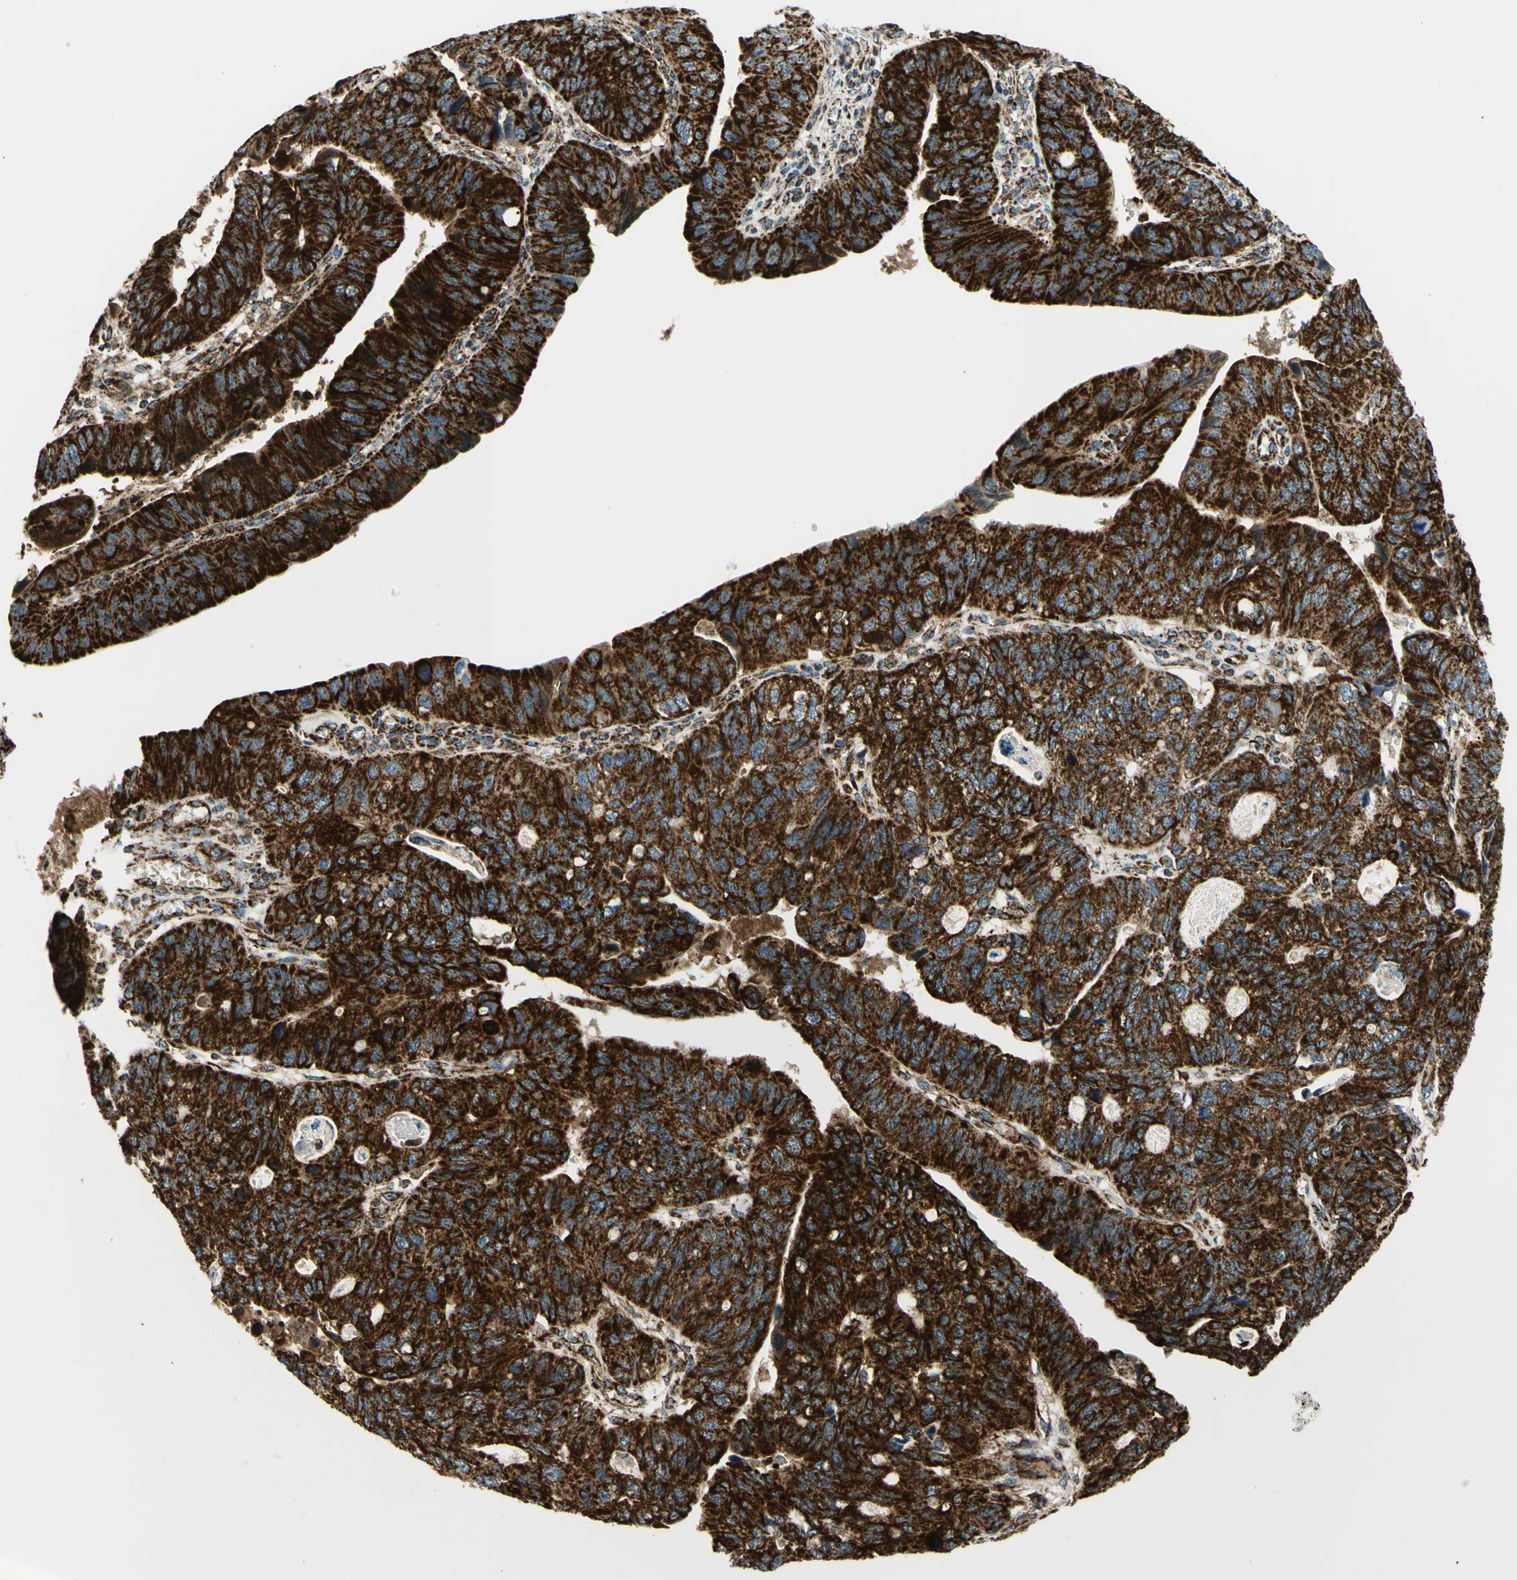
{"staining": {"intensity": "strong", "quantity": ">75%", "location": "cytoplasmic/membranous"}, "tissue": "stomach cancer", "cell_type": "Tumor cells", "image_type": "cancer", "snomed": [{"axis": "morphology", "description": "Adenocarcinoma, NOS"}, {"axis": "topography", "description": "Stomach"}], "caption": "This photomicrograph displays immunohistochemistry (IHC) staining of stomach cancer (adenocarcinoma), with high strong cytoplasmic/membranous staining in about >75% of tumor cells.", "gene": "MAVS", "patient": {"sex": "male", "age": 59}}